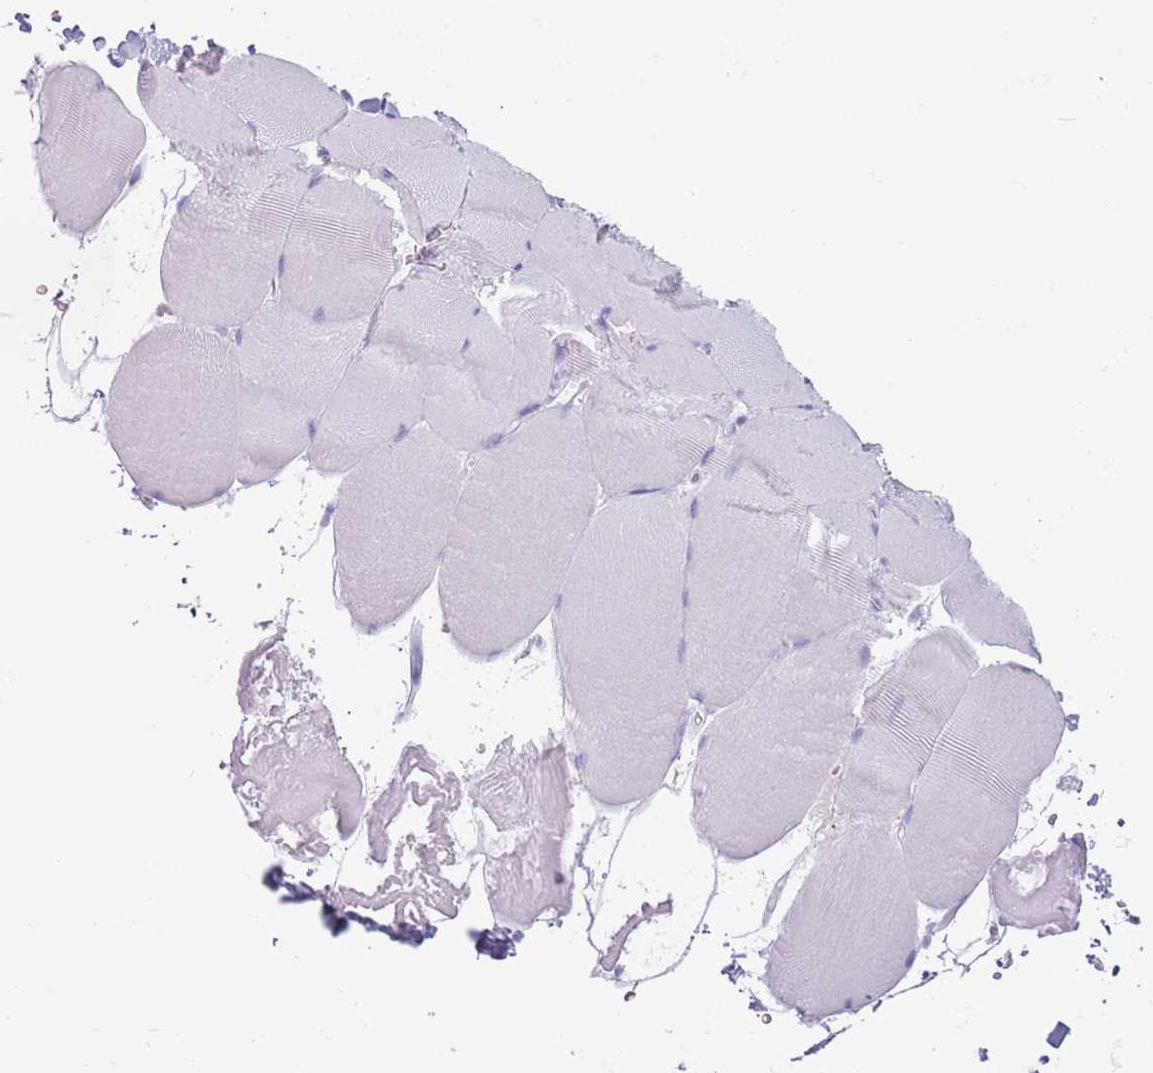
{"staining": {"intensity": "negative", "quantity": "none", "location": "none"}, "tissue": "skeletal muscle", "cell_type": "Myocytes", "image_type": "normal", "snomed": [{"axis": "morphology", "description": "Normal tissue, NOS"}, {"axis": "topography", "description": "Skeletal muscle"}, {"axis": "topography", "description": "Head-Neck"}], "caption": "An image of skeletal muscle stained for a protein shows no brown staining in myocytes.", "gene": "ENSG00000263020", "patient": {"sex": "male", "age": 66}}